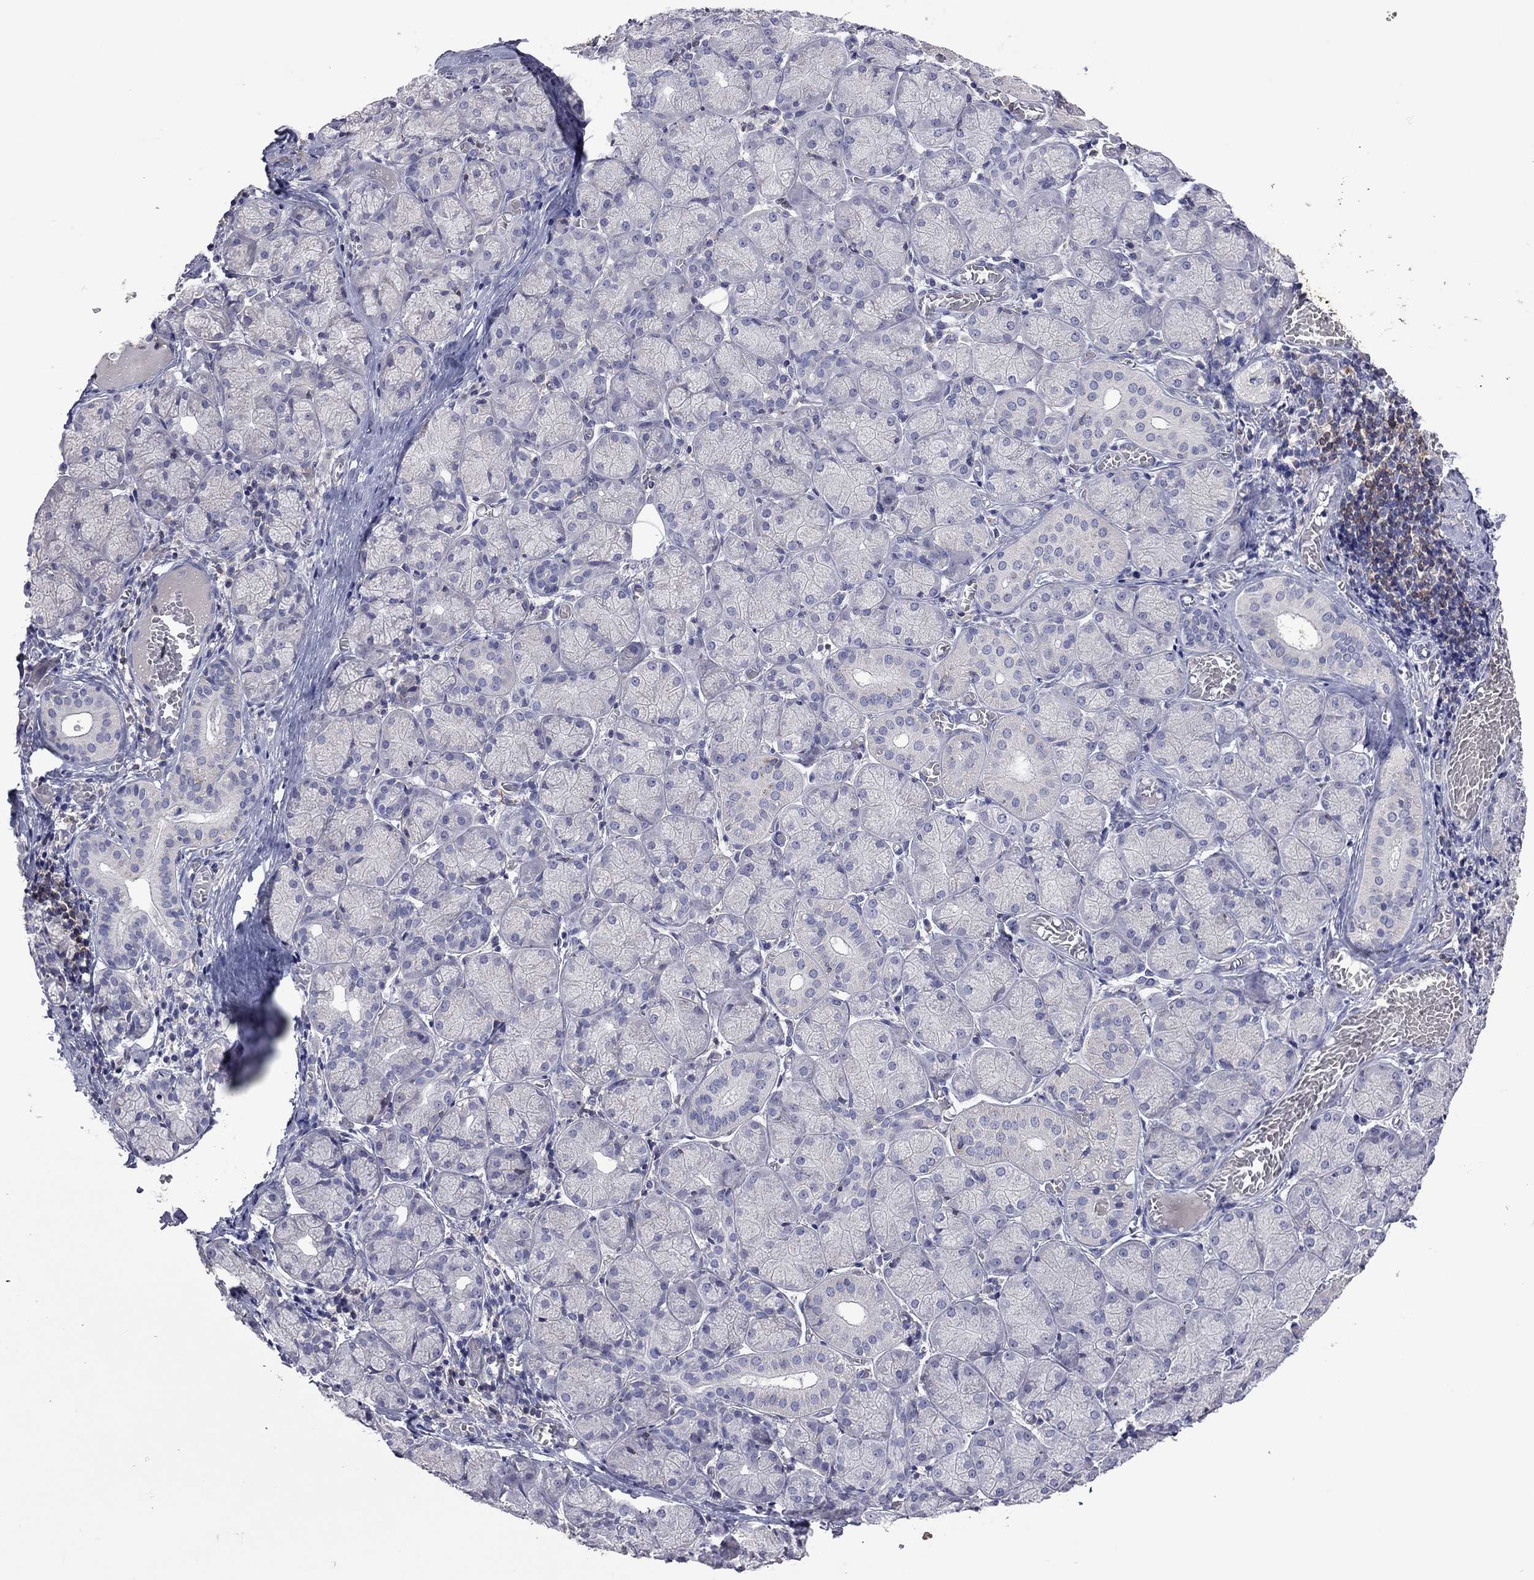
{"staining": {"intensity": "negative", "quantity": "none", "location": "none"}, "tissue": "salivary gland", "cell_type": "Glandular cells", "image_type": "normal", "snomed": [{"axis": "morphology", "description": "Normal tissue, NOS"}, {"axis": "topography", "description": "Salivary gland"}, {"axis": "topography", "description": "Peripheral nerve tissue"}], "caption": "This is a image of immunohistochemistry staining of normal salivary gland, which shows no expression in glandular cells.", "gene": "ENSG00000288520", "patient": {"sex": "female", "age": 24}}